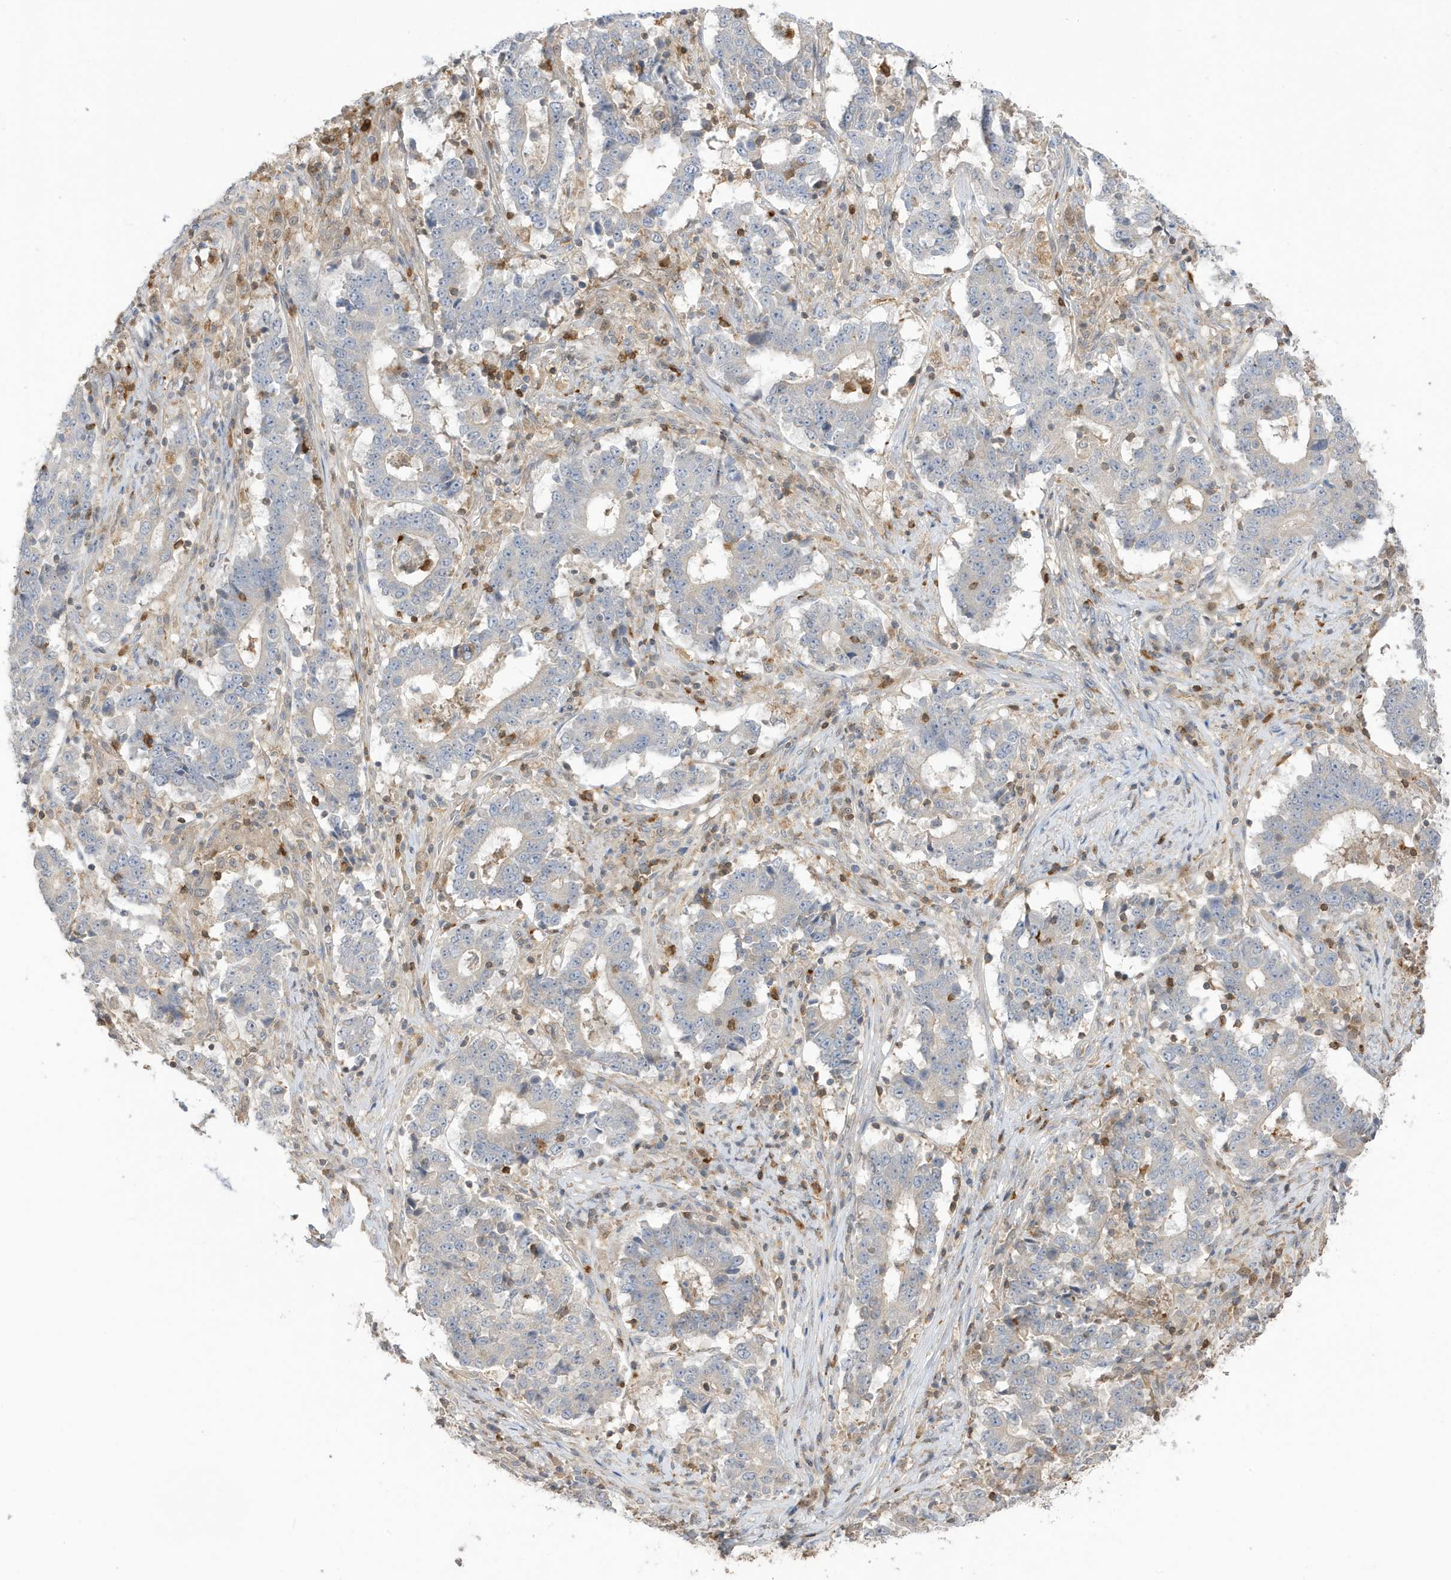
{"staining": {"intensity": "negative", "quantity": "none", "location": "none"}, "tissue": "stomach cancer", "cell_type": "Tumor cells", "image_type": "cancer", "snomed": [{"axis": "morphology", "description": "Adenocarcinoma, NOS"}, {"axis": "topography", "description": "Stomach"}], "caption": "High power microscopy photomicrograph of an IHC image of adenocarcinoma (stomach), revealing no significant staining in tumor cells.", "gene": "TAB3", "patient": {"sex": "male", "age": 59}}